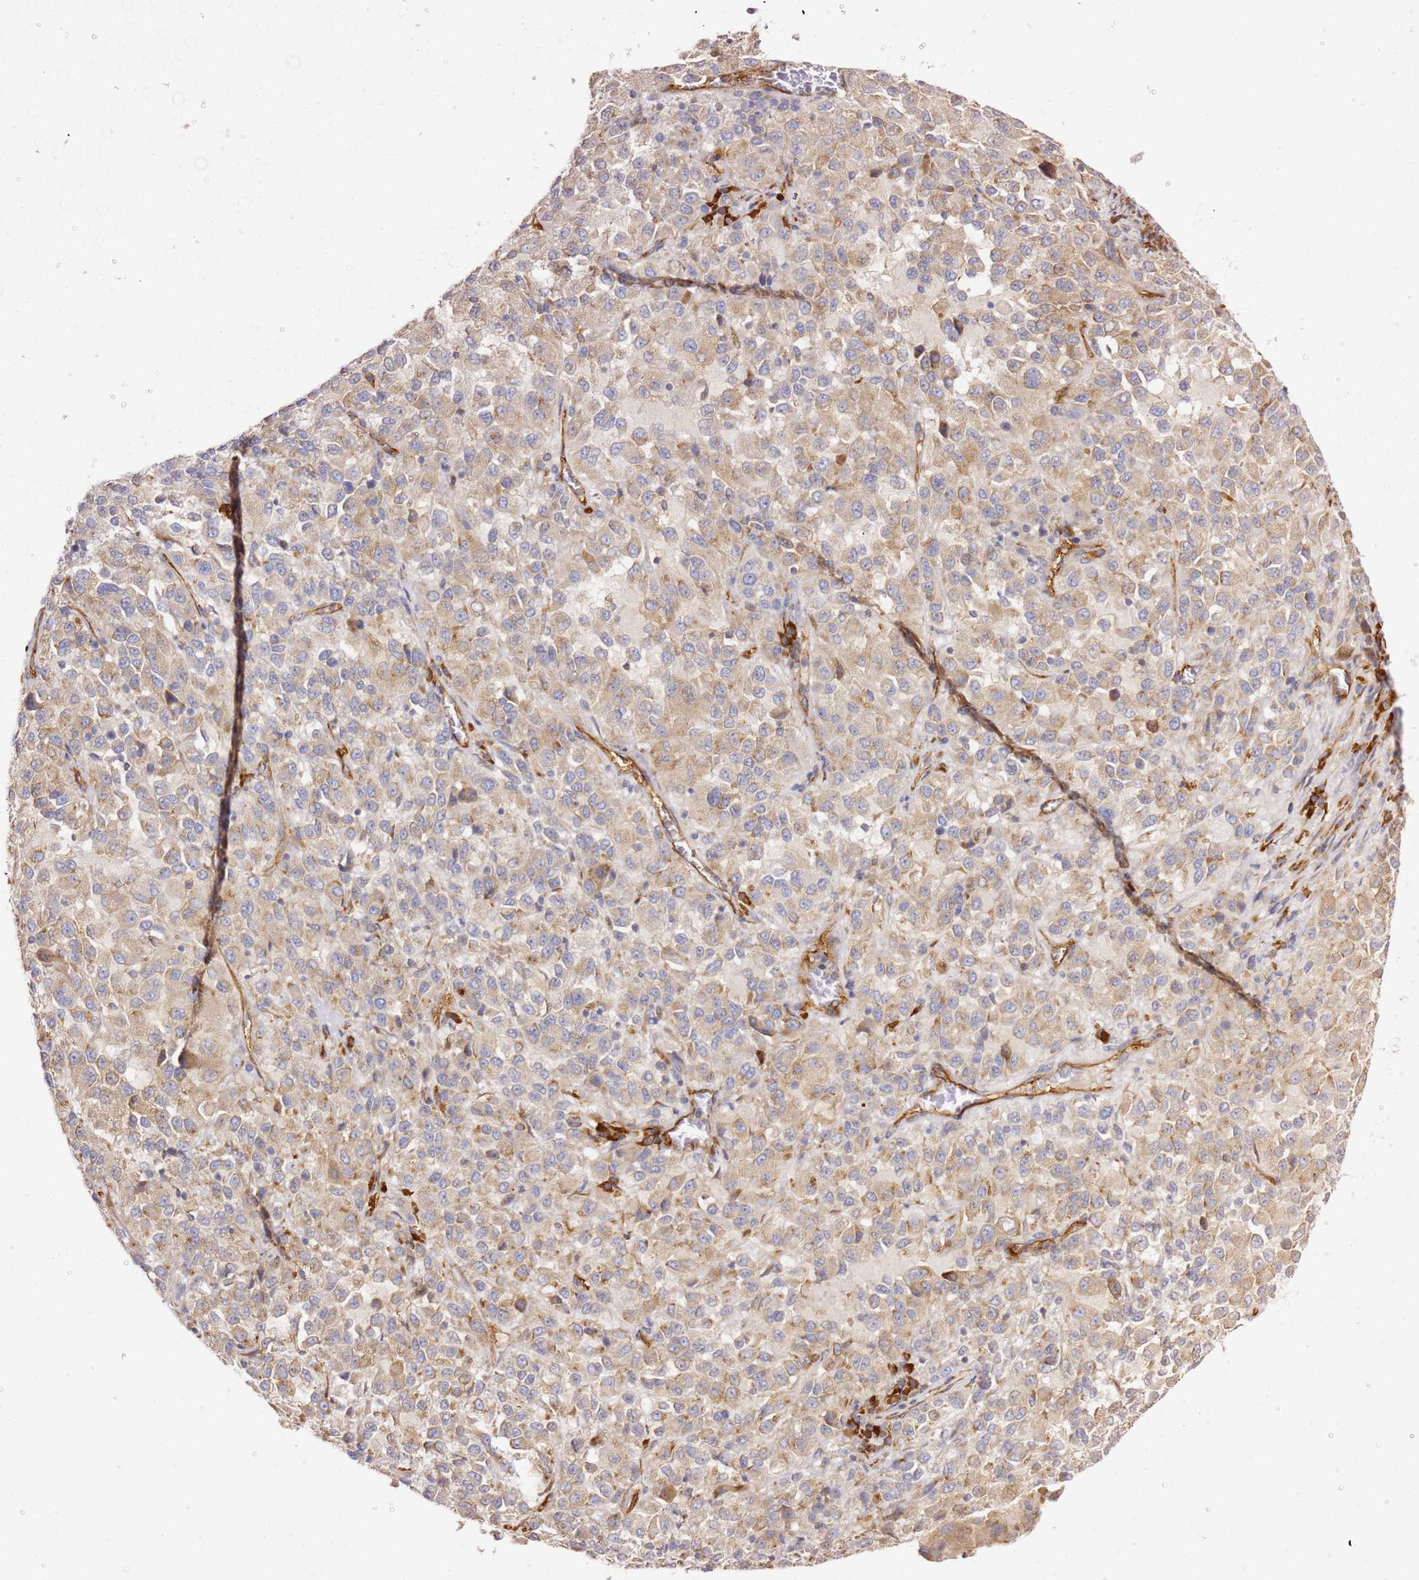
{"staining": {"intensity": "weak", "quantity": "25%-75%", "location": "cytoplasmic/membranous"}, "tissue": "melanoma", "cell_type": "Tumor cells", "image_type": "cancer", "snomed": [{"axis": "morphology", "description": "Malignant melanoma, Metastatic site"}, {"axis": "topography", "description": "Lung"}], "caption": "IHC histopathology image of melanoma stained for a protein (brown), which shows low levels of weak cytoplasmic/membranous staining in about 25%-75% of tumor cells.", "gene": "KIF7", "patient": {"sex": "male", "age": 64}}